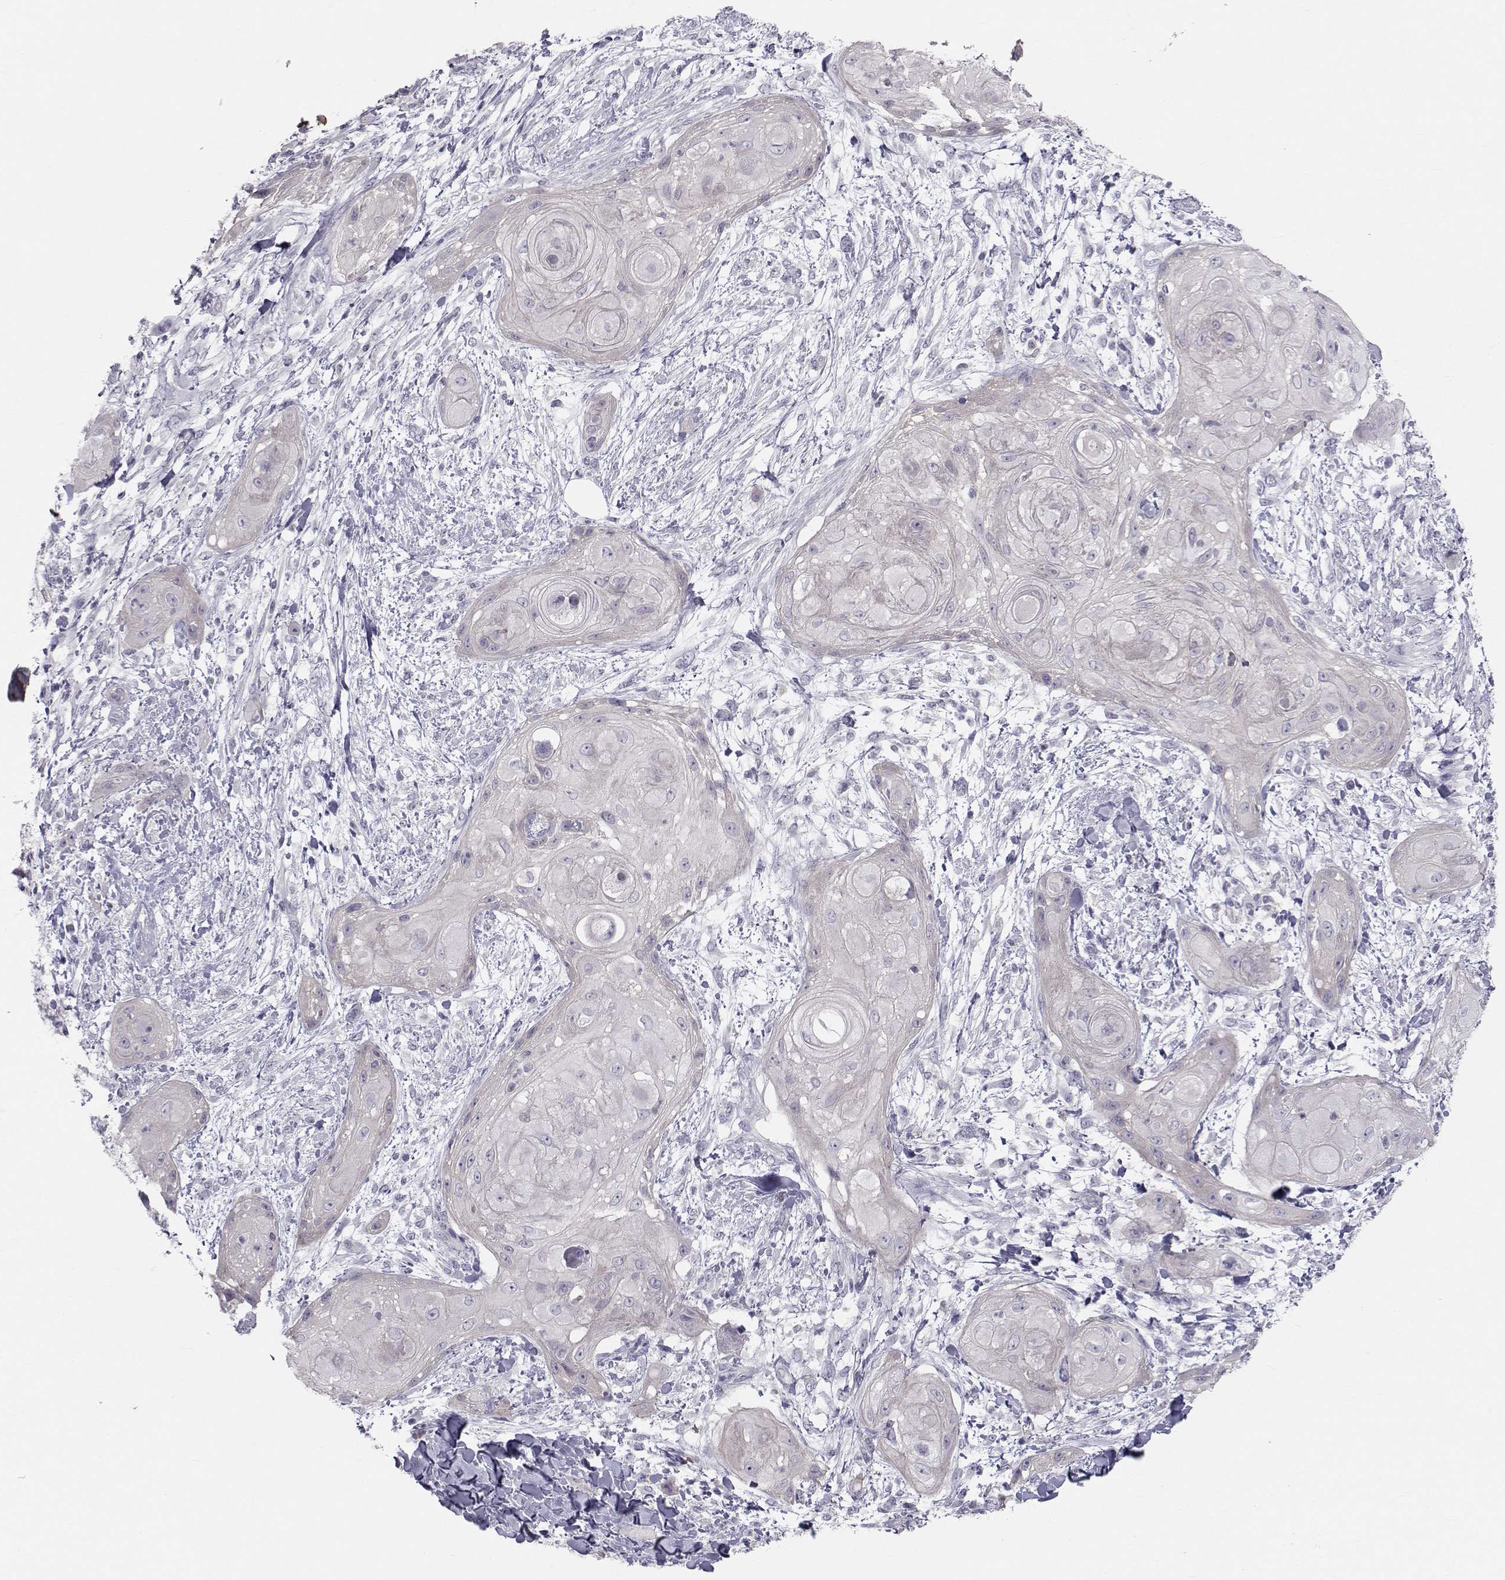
{"staining": {"intensity": "negative", "quantity": "none", "location": "none"}, "tissue": "skin cancer", "cell_type": "Tumor cells", "image_type": "cancer", "snomed": [{"axis": "morphology", "description": "Squamous cell carcinoma, NOS"}, {"axis": "topography", "description": "Skin"}], "caption": "Photomicrograph shows no protein positivity in tumor cells of skin squamous cell carcinoma tissue. (Immunohistochemistry (ihc), brightfield microscopy, high magnification).", "gene": "GARIN3", "patient": {"sex": "male", "age": 62}}